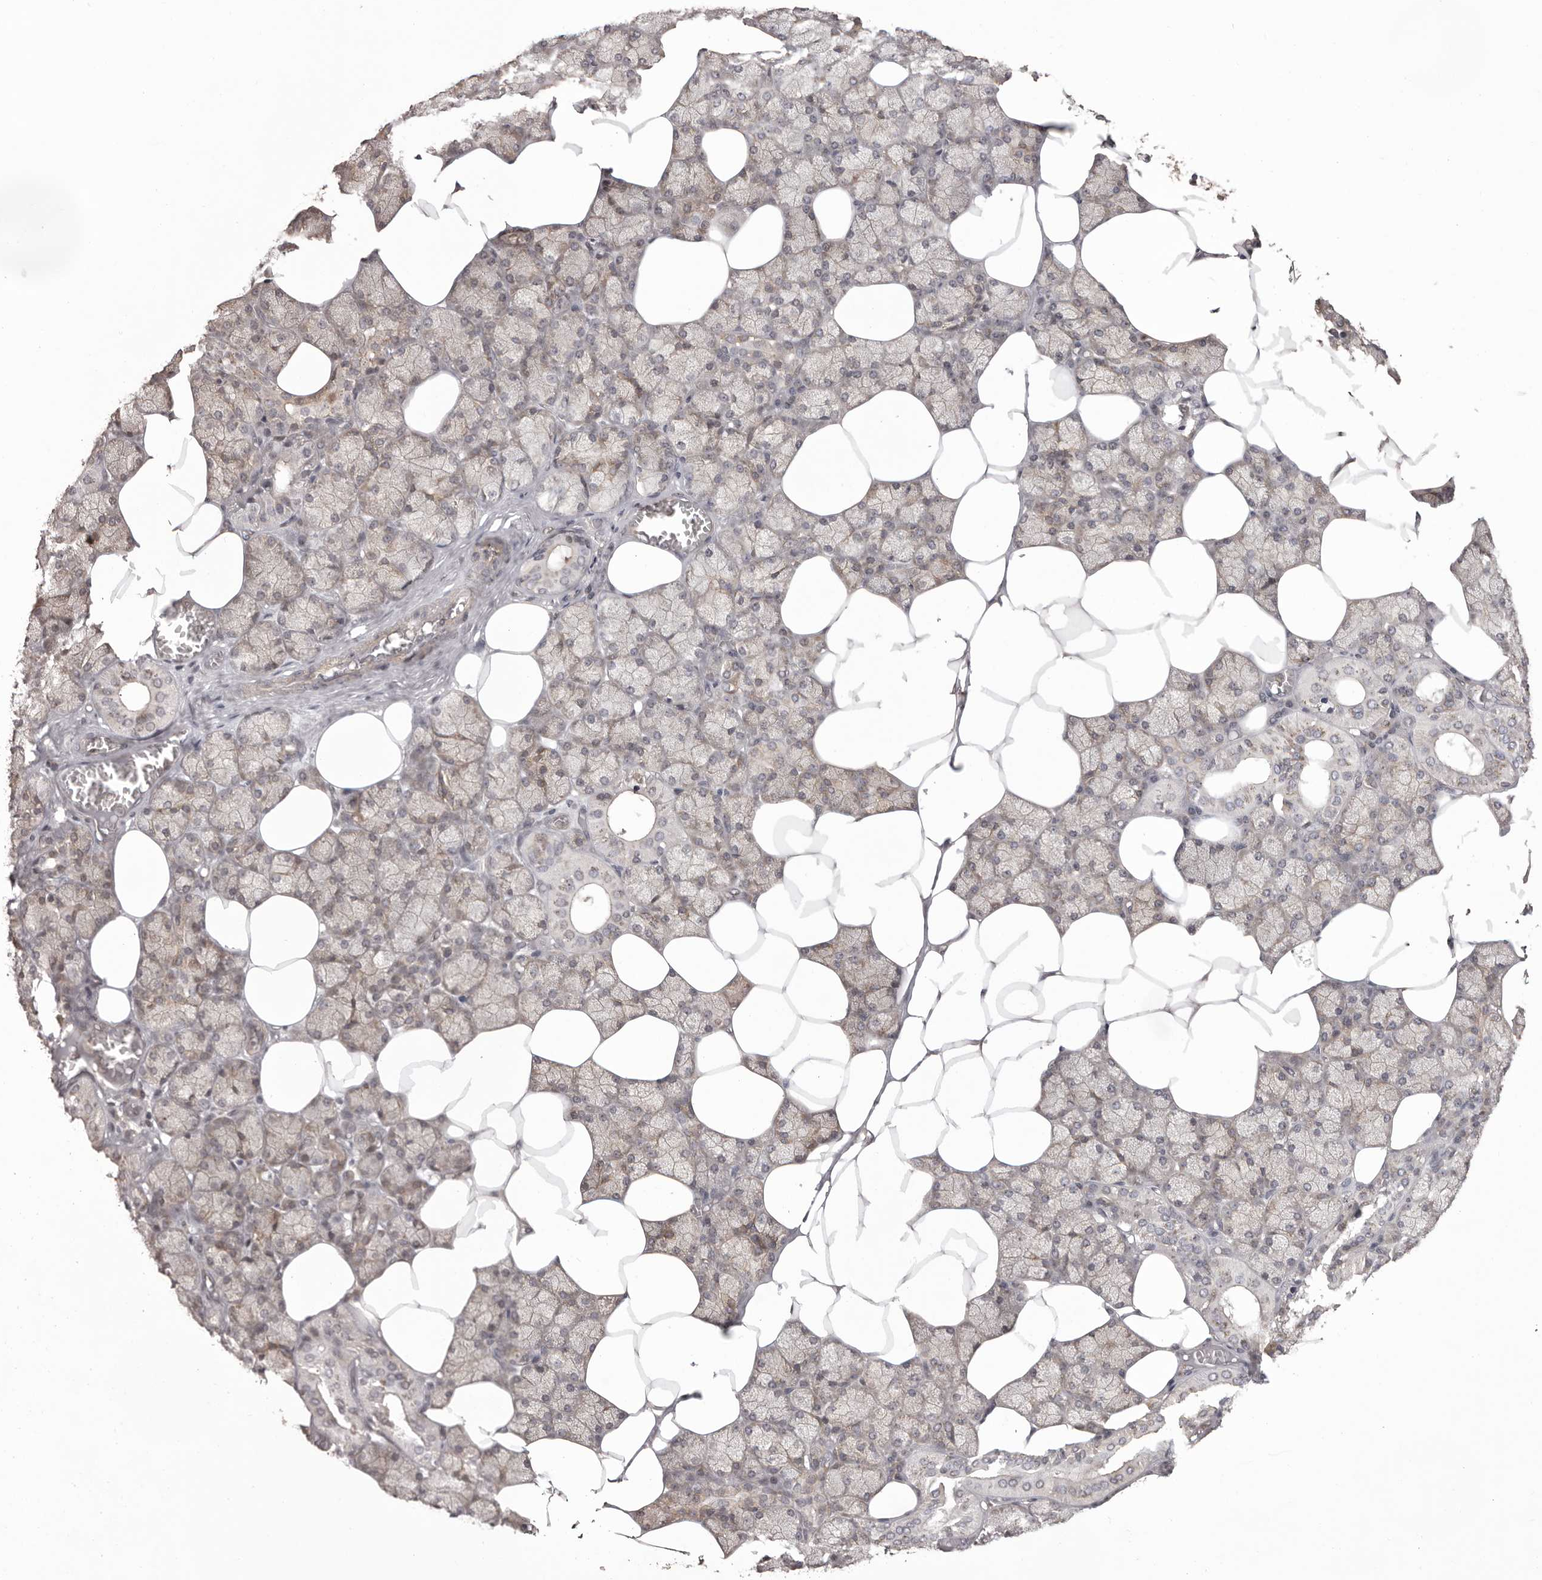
{"staining": {"intensity": "moderate", "quantity": "25%-75%", "location": "cytoplasmic/membranous"}, "tissue": "salivary gland", "cell_type": "Glandular cells", "image_type": "normal", "snomed": [{"axis": "morphology", "description": "Normal tissue, NOS"}, {"axis": "topography", "description": "Salivary gland"}], "caption": "Glandular cells reveal moderate cytoplasmic/membranous expression in approximately 25%-75% of cells in normal salivary gland.", "gene": "NFKBIA", "patient": {"sex": "male", "age": 62}}